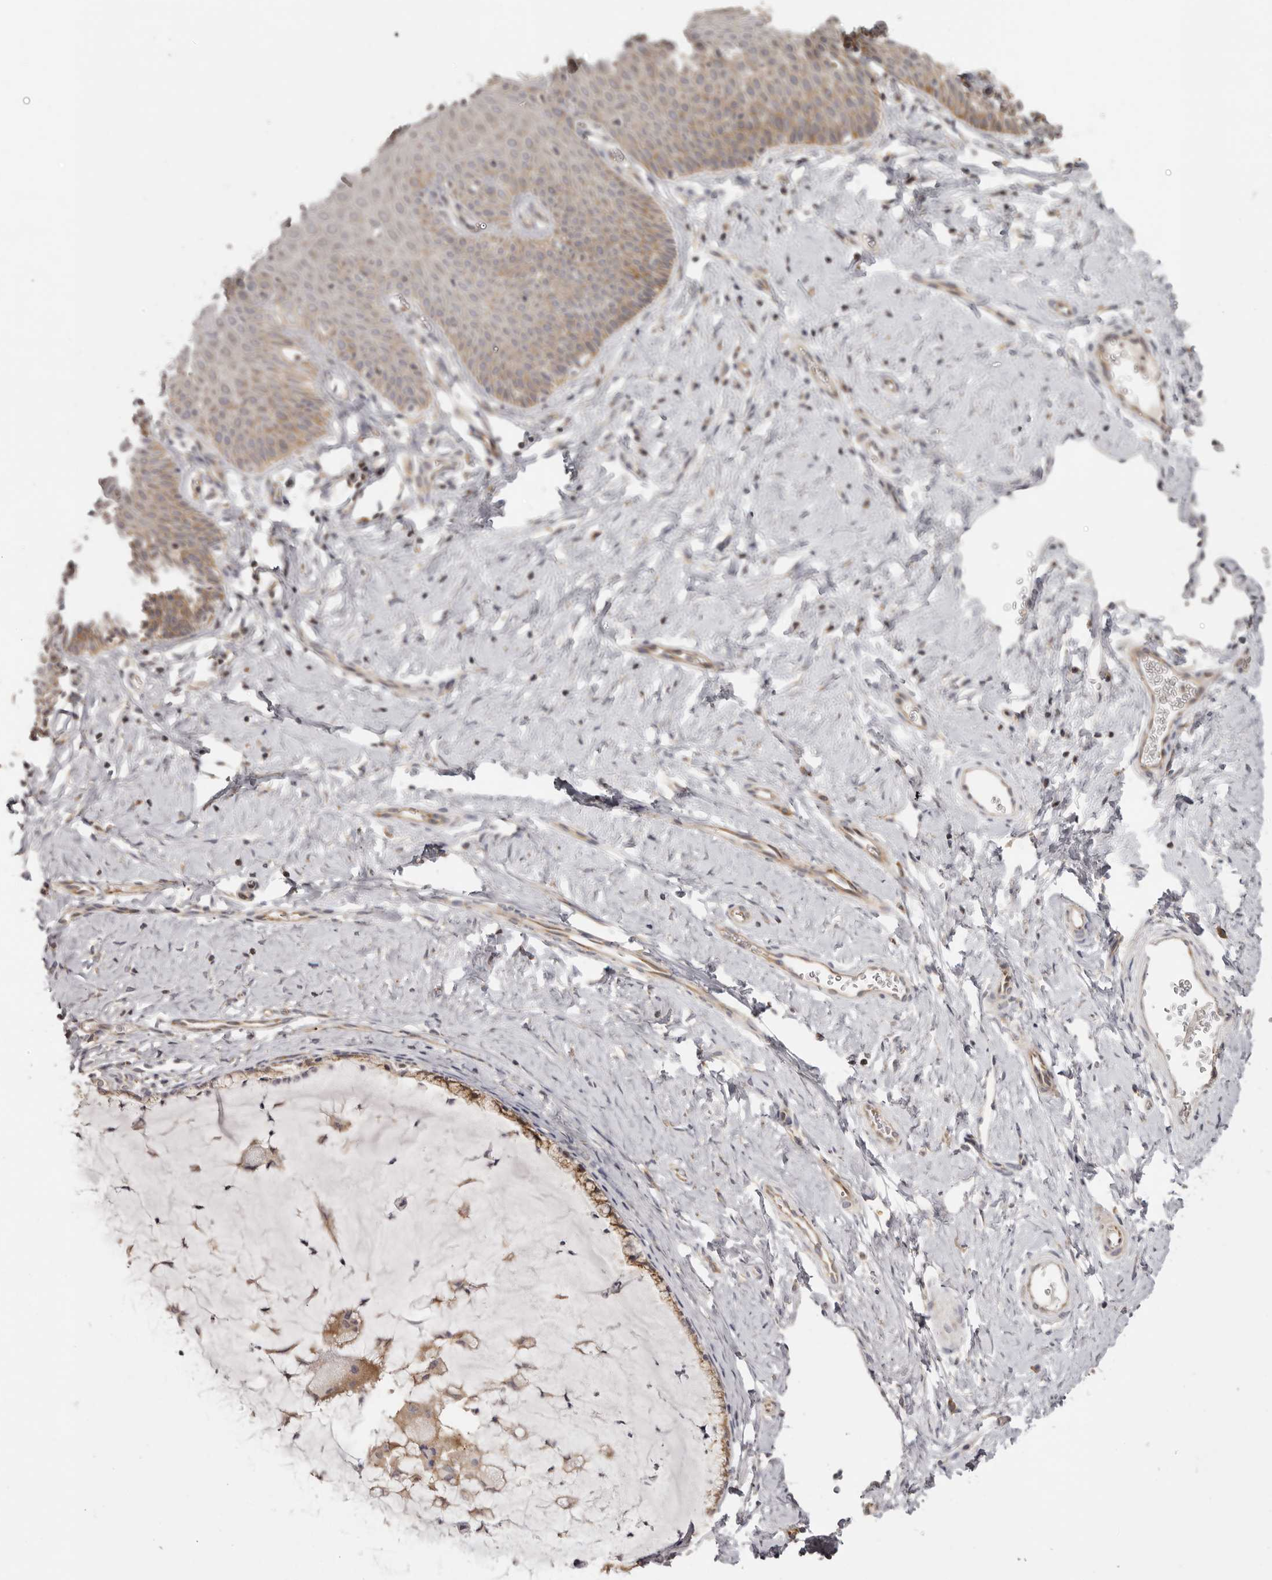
{"staining": {"intensity": "moderate", "quantity": ">75%", "location": "cytoplasmic/membranous"}, "tissue": "cervix", "cell_type": "Glandular cells", "image_type": "normal", "snomed": [{"axis": "morphology", "description": "Normal tissue, NOS"}, {"axis": "topography", "description": "Cervix"}], "caption": "This image exhibits immunohistochemistry (IHC) staining of unremarkable human cervix, with medium moderate cytoplasmic/membranous staining in about >75% of glandular cells.", "gene": "EEF1E1", "patient": {"sex": "female", "age": 36}}